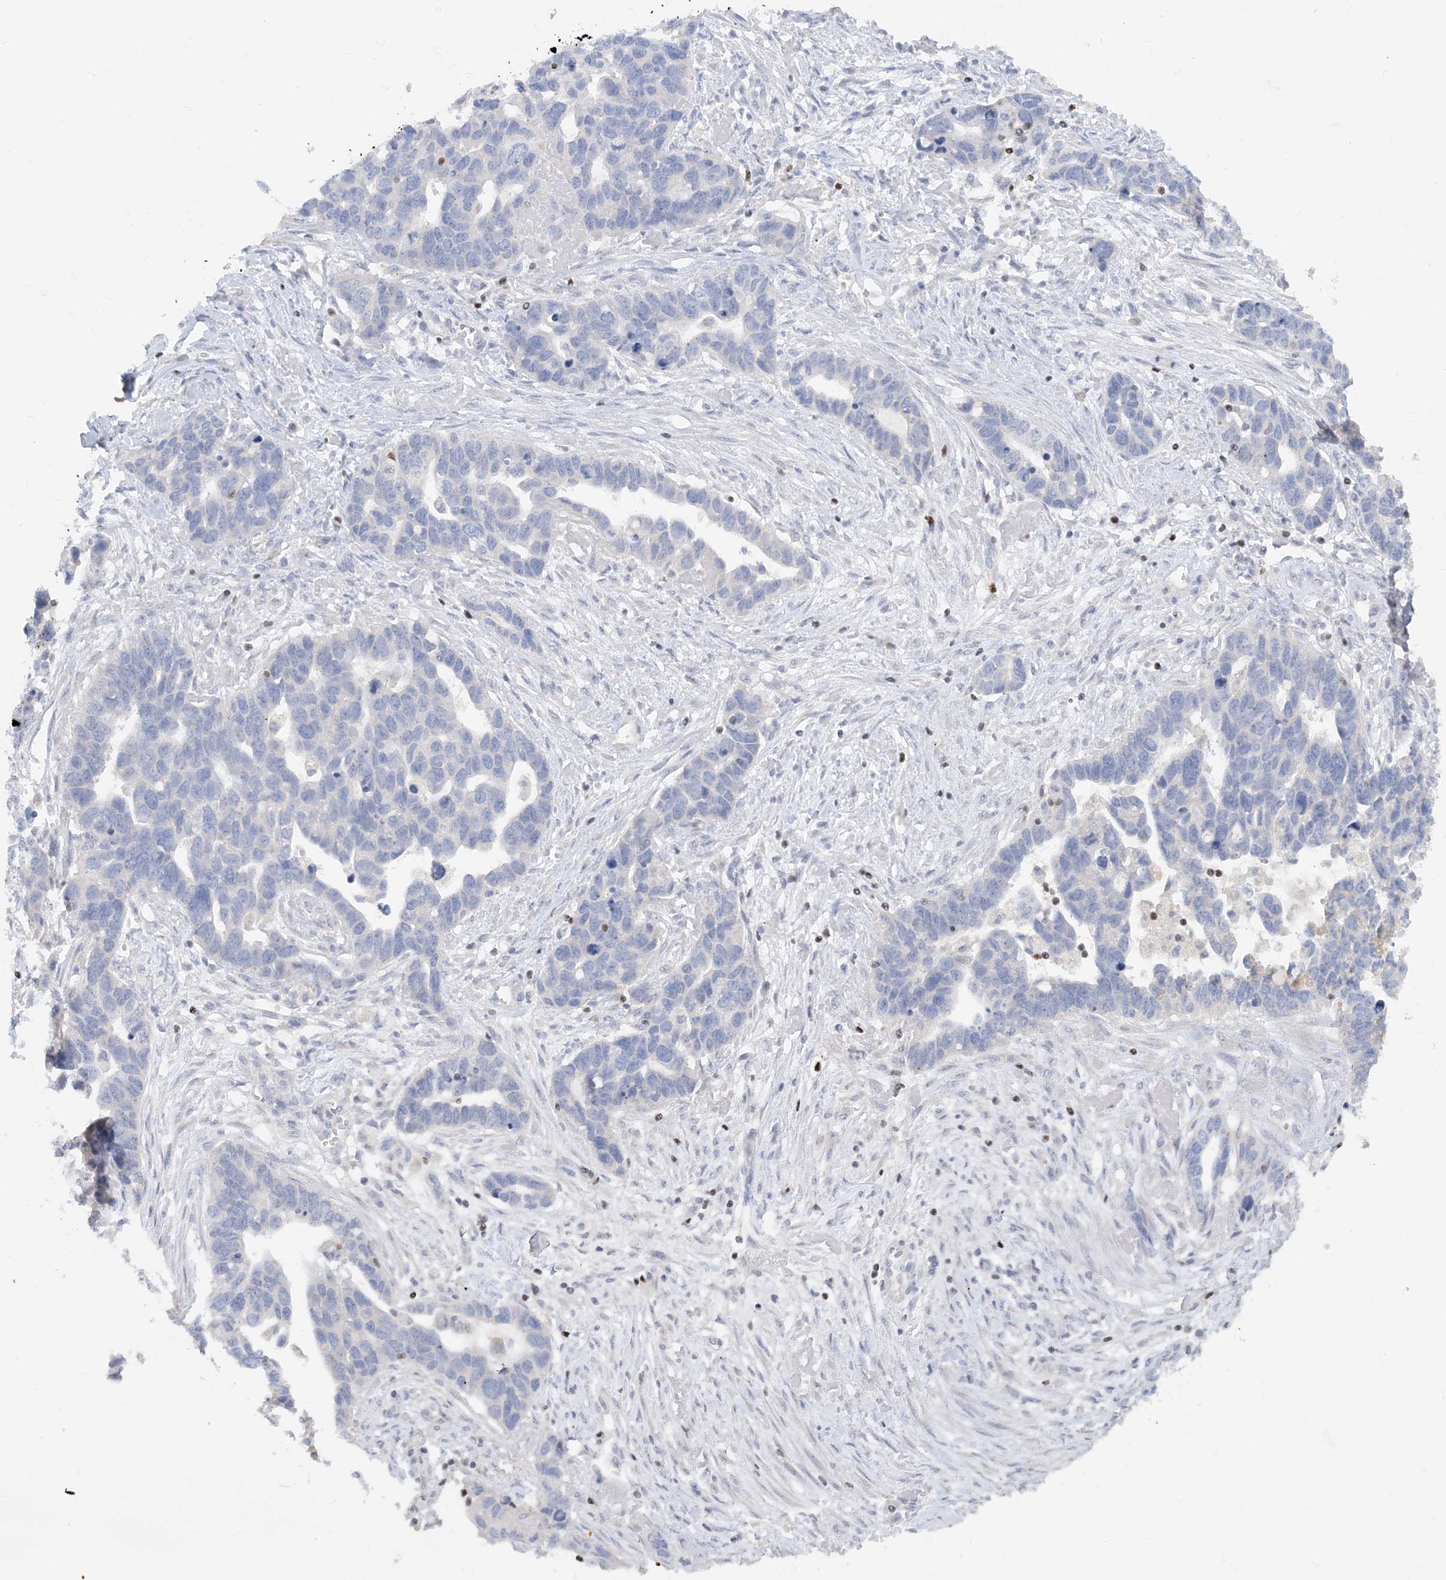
{"staining": {"intensity": "negative", "quantity": "none", "location": "none"}, "tissue": "ovarian cancer", "cell_type": "Tumor cells", "image_type": "cancer", "snomed": [{"axis": "morphology", "description": "Cystadenocarcinoma, serous, NOS"}, {"axis": "topography", "description": "Ovary"}], "caption": "Immunohistochemistry (IHC) image of neoplastic tissue: serous cystadenocarcinoma (ovarian) stained with DAB shows no significant protein positivity in tumor cells.", "gene": "TBX21", "patient": {"sex": "female", "age": 54}}